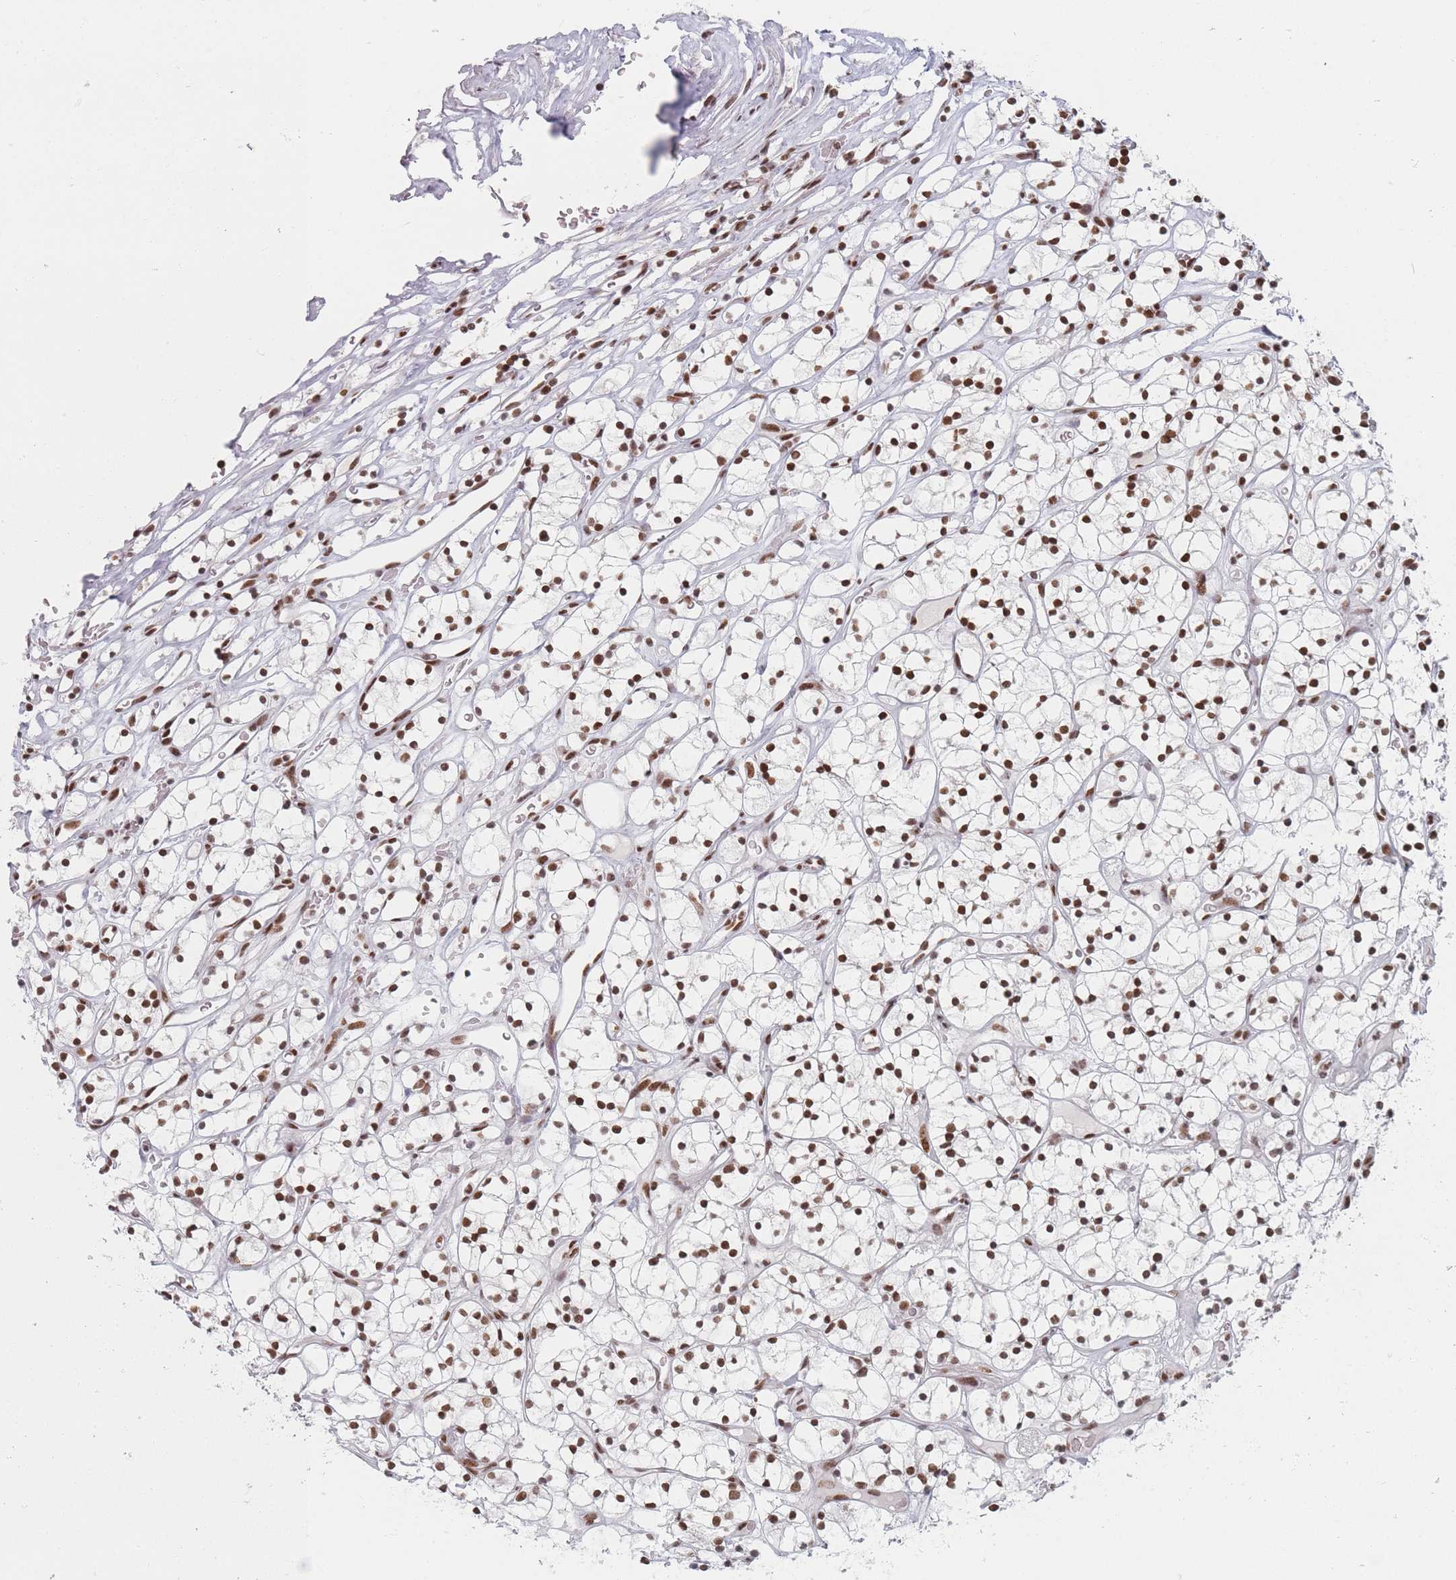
{"staining": {"intensity": "moderate", "quantity": ">75%", "location": "nuclear"}, "tissue": "renal cancer", "cell_type": "Tumor cells", "image_type": "cancer", "snomed": [{"axis": "morphology", "description": "Adenocarcinoma, NOS"}, {"axis": "topography", "description": "Kidney"}], "caption": "An IHC image of neoplastic tissue is shown. Protein staining in brown labels moderate nuclear positivity in renal cancer within tumor cells.", "gene": "SAFB2", "patient": {"sex": "female", "age": 64}}